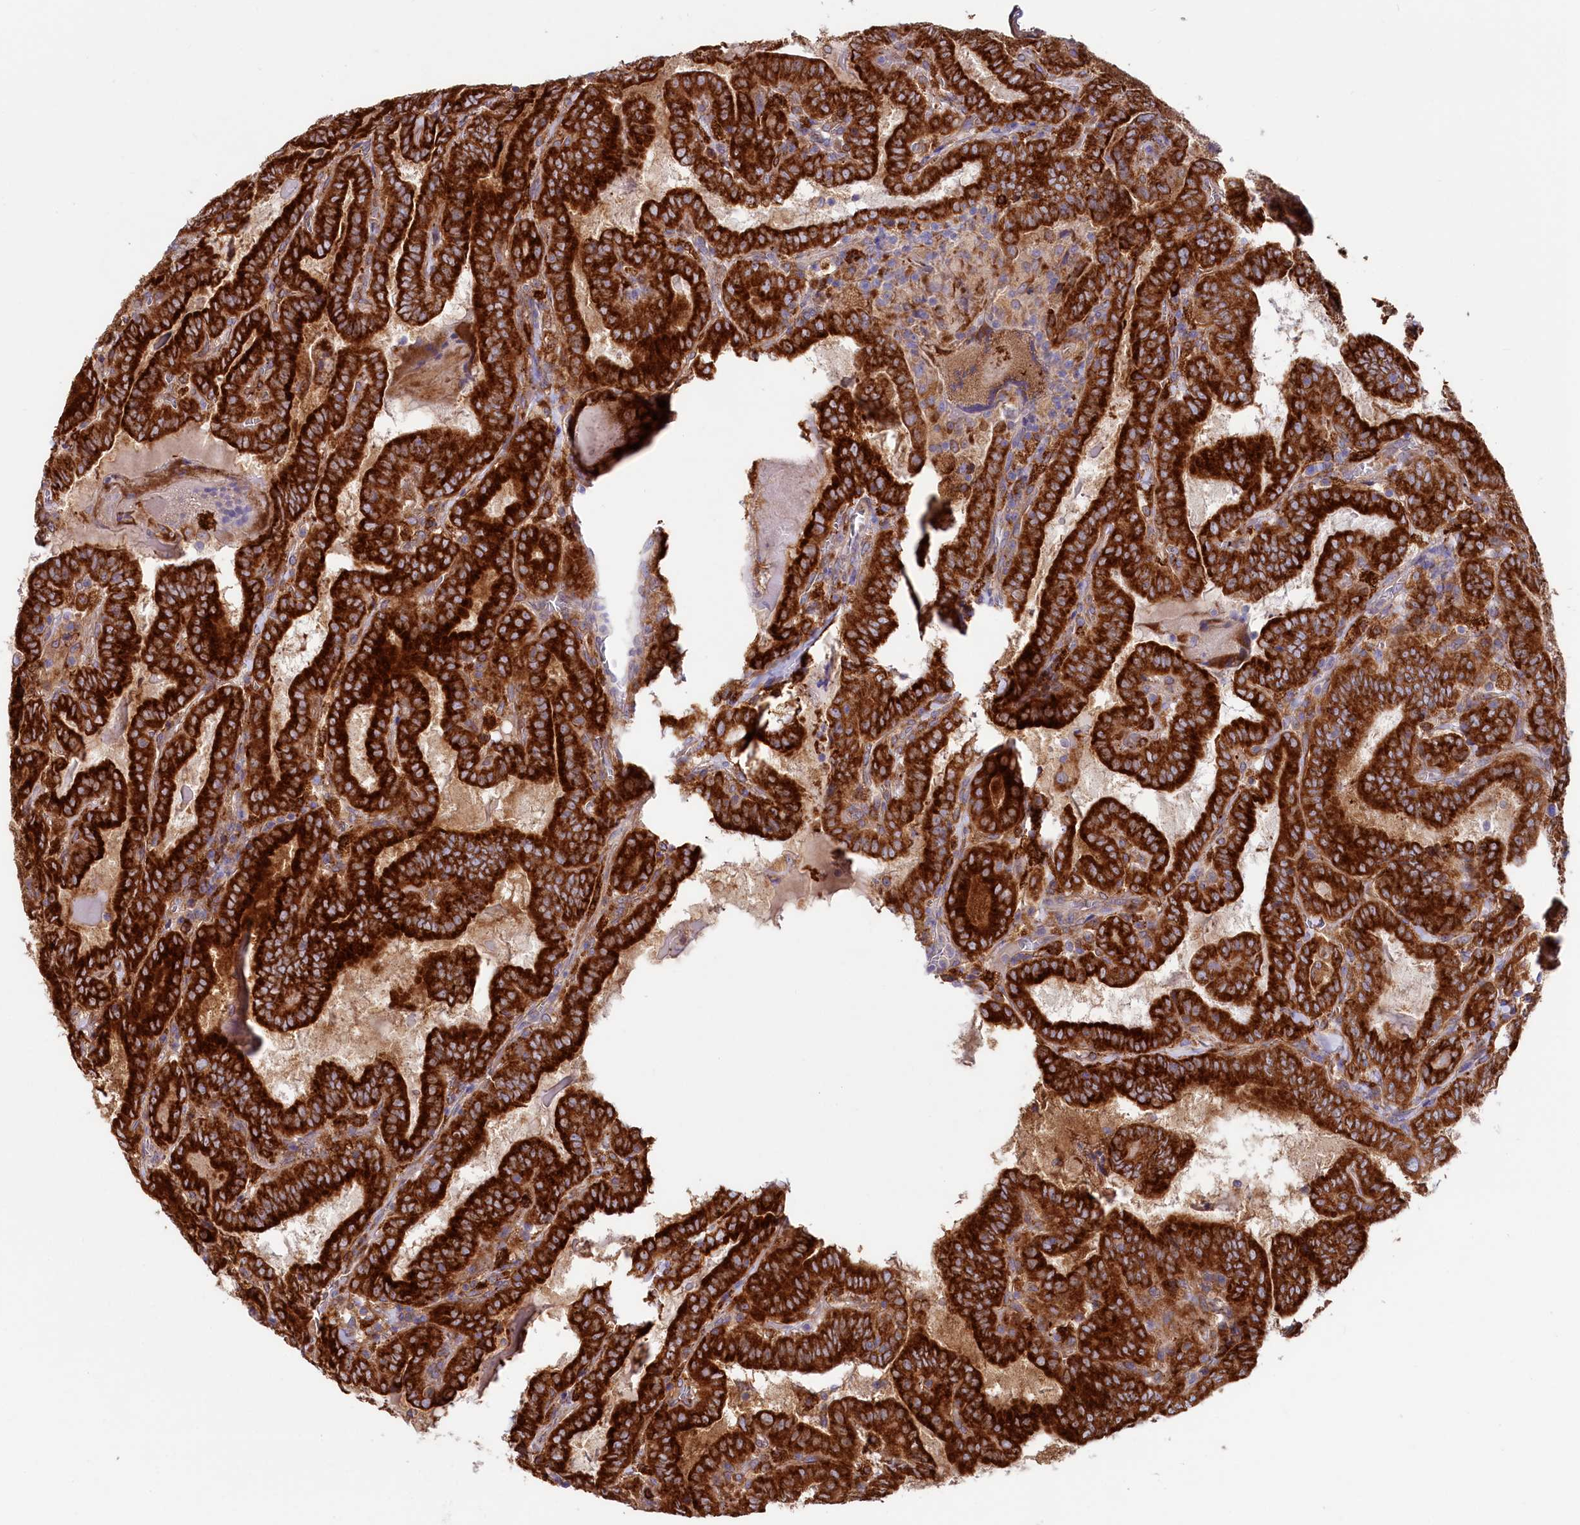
{"staining": {"intensity": "strong", "quantity": ">75%", "location": "cytoplasmic/membranous"}, "tissue": "thyroid cancer", "cell_type": "Tumor cells", "image_type": "cancer", "snomed": [{"axis": "morphology", "description": "Papillary adenocarcinoma, NOS"}, {"axis": "topography", "description": "Thyroid gland"}], "caption": "There is high levels of strong cytoplasmic/membranous staining in tumor cells of thyroid cancer, as demonstrated by immunohistochemical staining (brown color).", "gene": "CHID1", "patient": {"sex": "female", "age": 72}}